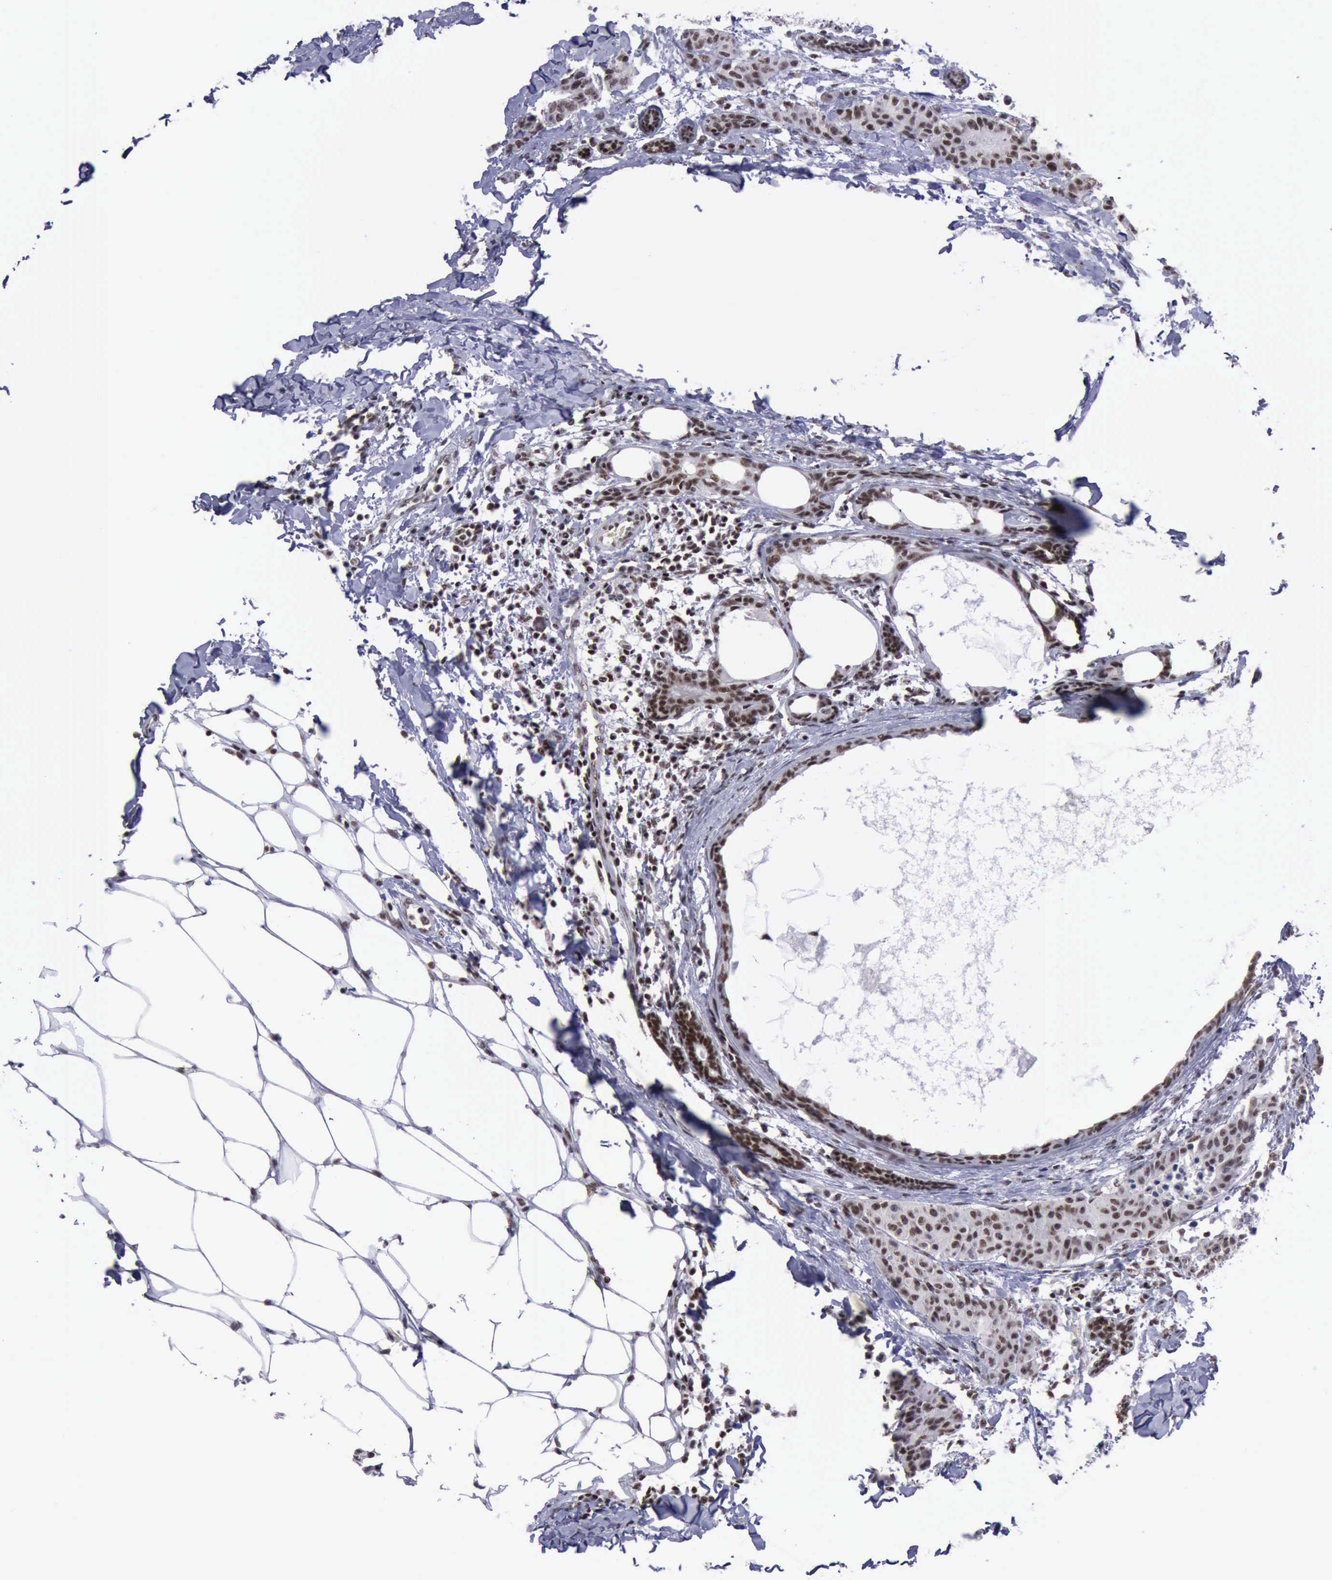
{"staining": {"intensity": "moderate", "quantity": ">75%", "location": "nuclear"}, "tissue": "breast cancer", "cell_type": "Tumor cells", "image_type": "cancer", "snomed": [{"axis": "morphology", "description": "Duct carcinoma"}, {"axis": "topography", "description": "Breast"}], "caption": "Immunohistochemical staining of human invasive ductal carcinoma (breast) exhibits moderate nuclear protein staining in about >75% of tumor cells.", "gene": "YY1", "patient": {"sex": "female", "age": 40}}